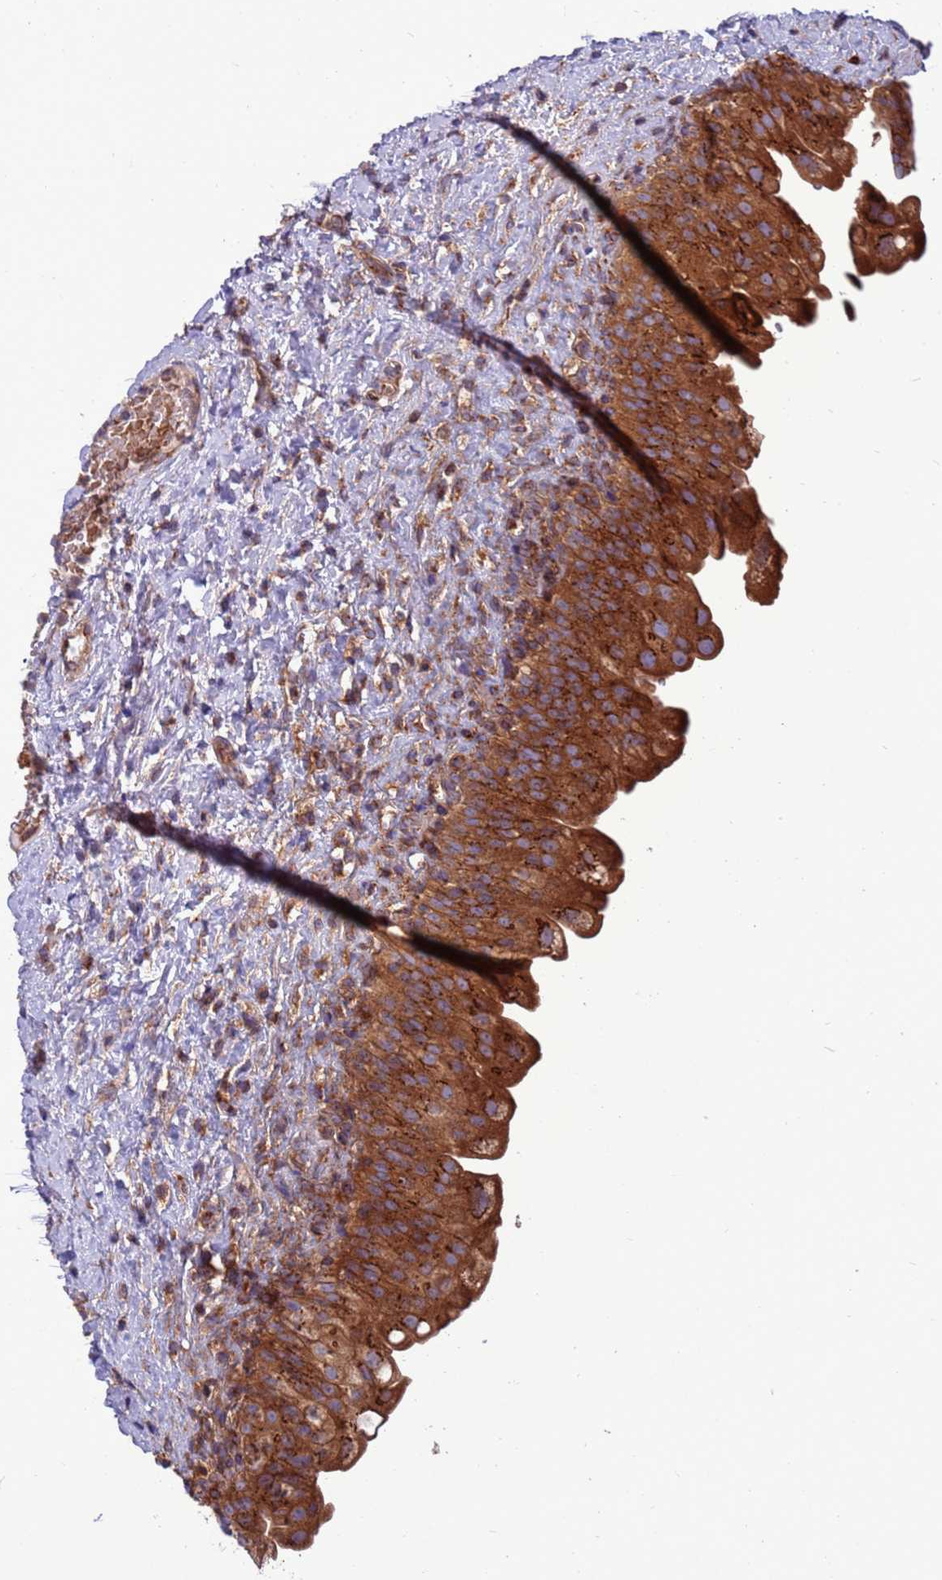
{"staining": {"intensity": "strong", "quantity": ">75%", "location": "cytoplasmic/membranous"}, "tissue": "urinary bladder", "cell_type": "Urothelial cells", "image_type": "normal", "snomed": [{"axis": "morphology", "description": "Normal tissue, NOS"}, {"axis": "topography", "description": "Urinary bladder"}], "caption": "Immunohistochemistry histopathology image of normal human urinary bladder stained for a protein (brown), which displays high levels of strong cytoplasmic/membranous expression in about >75% of urothelial cells.", "gene": "ZC3HAV1", "patient": {"sex": "female", "age": 27}}